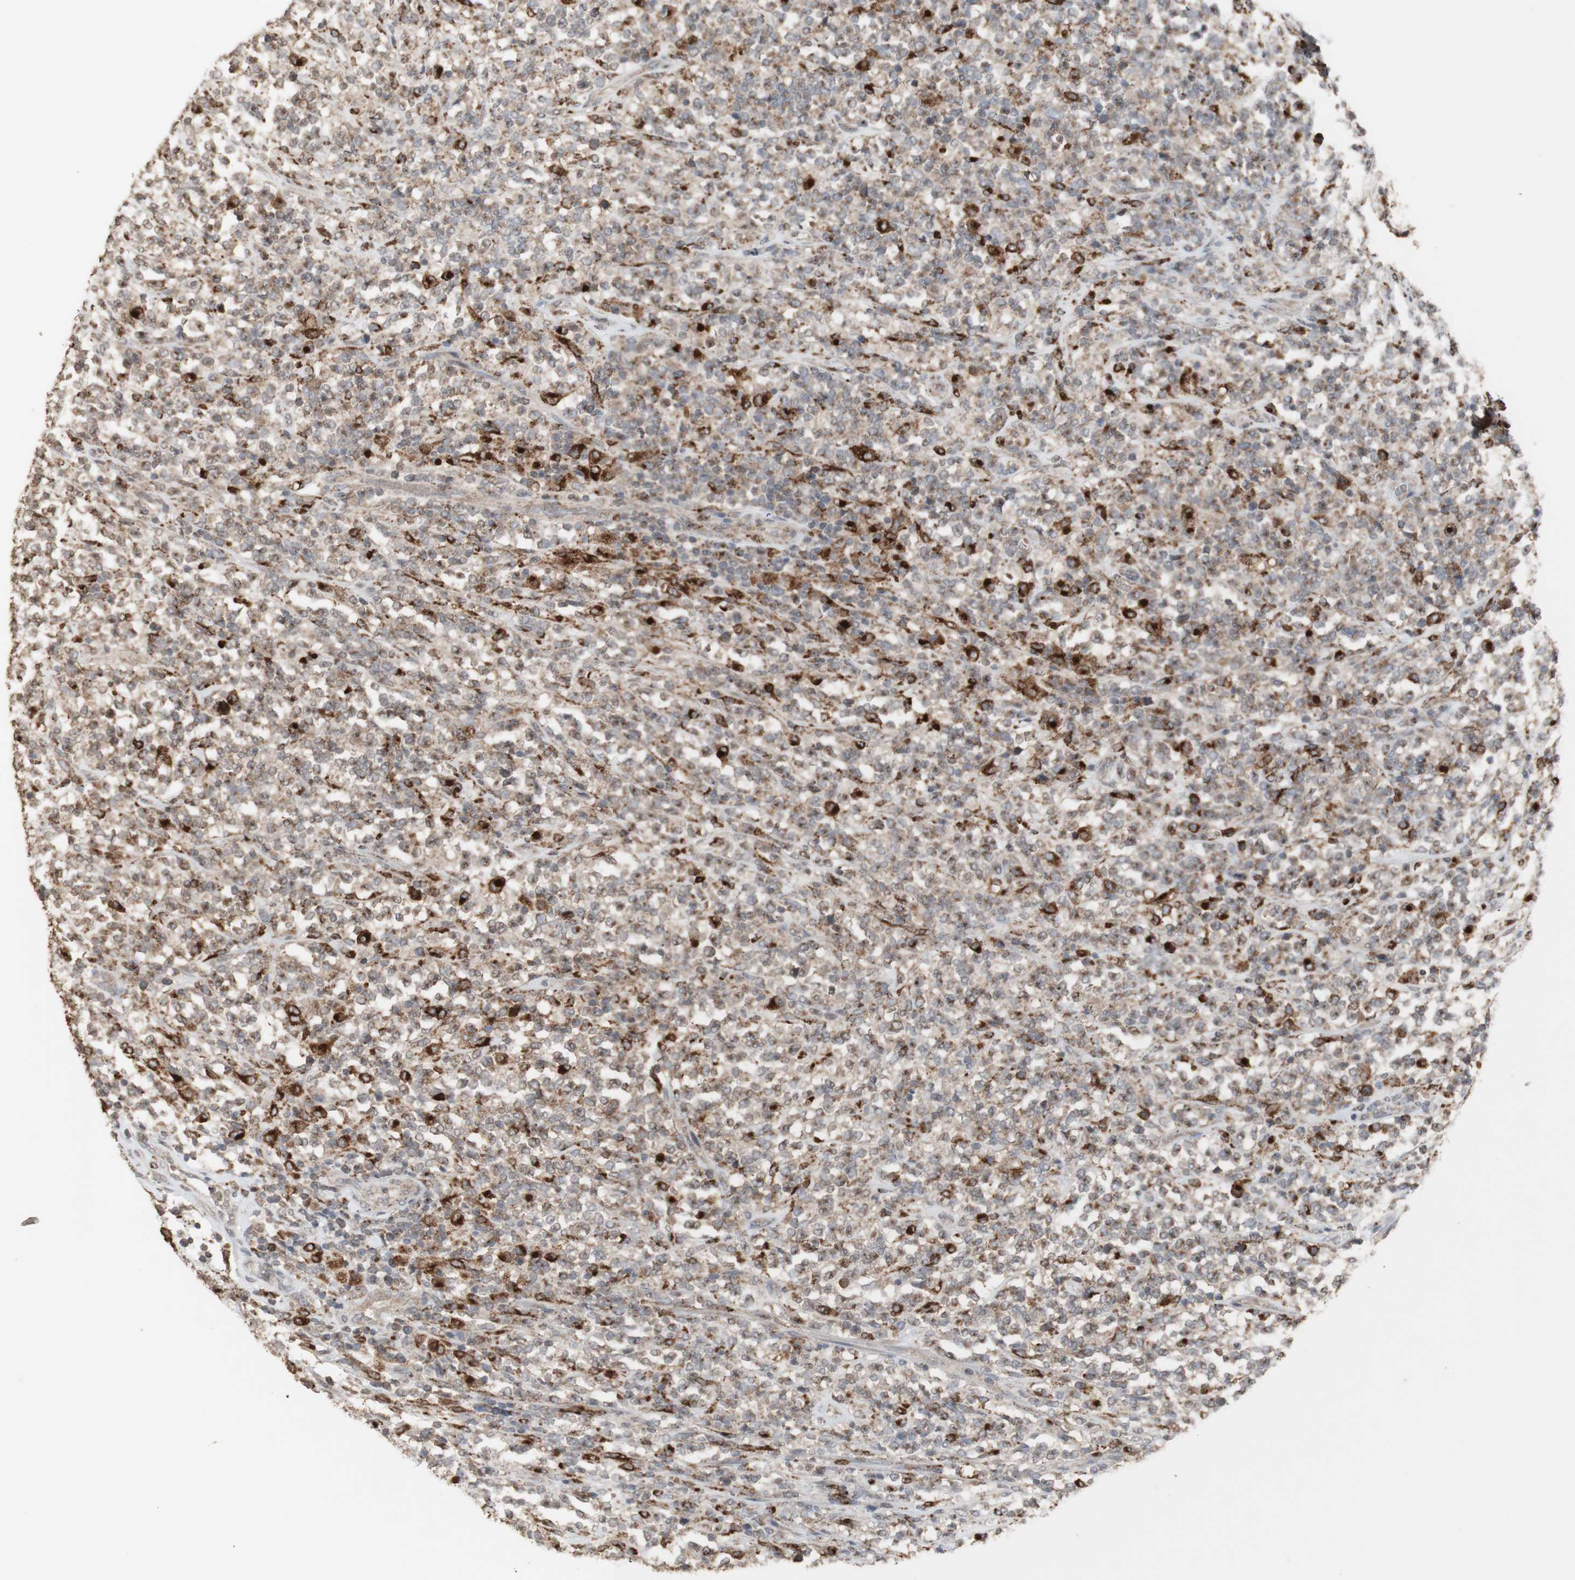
{"staining": {"intensity": "moderate", "quantity": "25%-75%", "location": "cytoplasmic/membranous"}, "tissue": "lymphoma", "cell_type": "Tumor cells", "image_type": "cancer", "snomed": [{"axis": "morphology", "description": "Malignant lymphoma, non-Hodgkin's type, High grade"}, {"axis": "topography", "description": "Soft tissue"}], "caption": "Immunohistochemical staining of human high-grade malignant lymphoma, non-Hodgkin's type displays medium levels of moderate cytoplasmic/membranous protein staining in about 25%-75% of tumor cells.", "gene": "ATP6V1E1", "patient": {"sex": "male", "age": 18}}